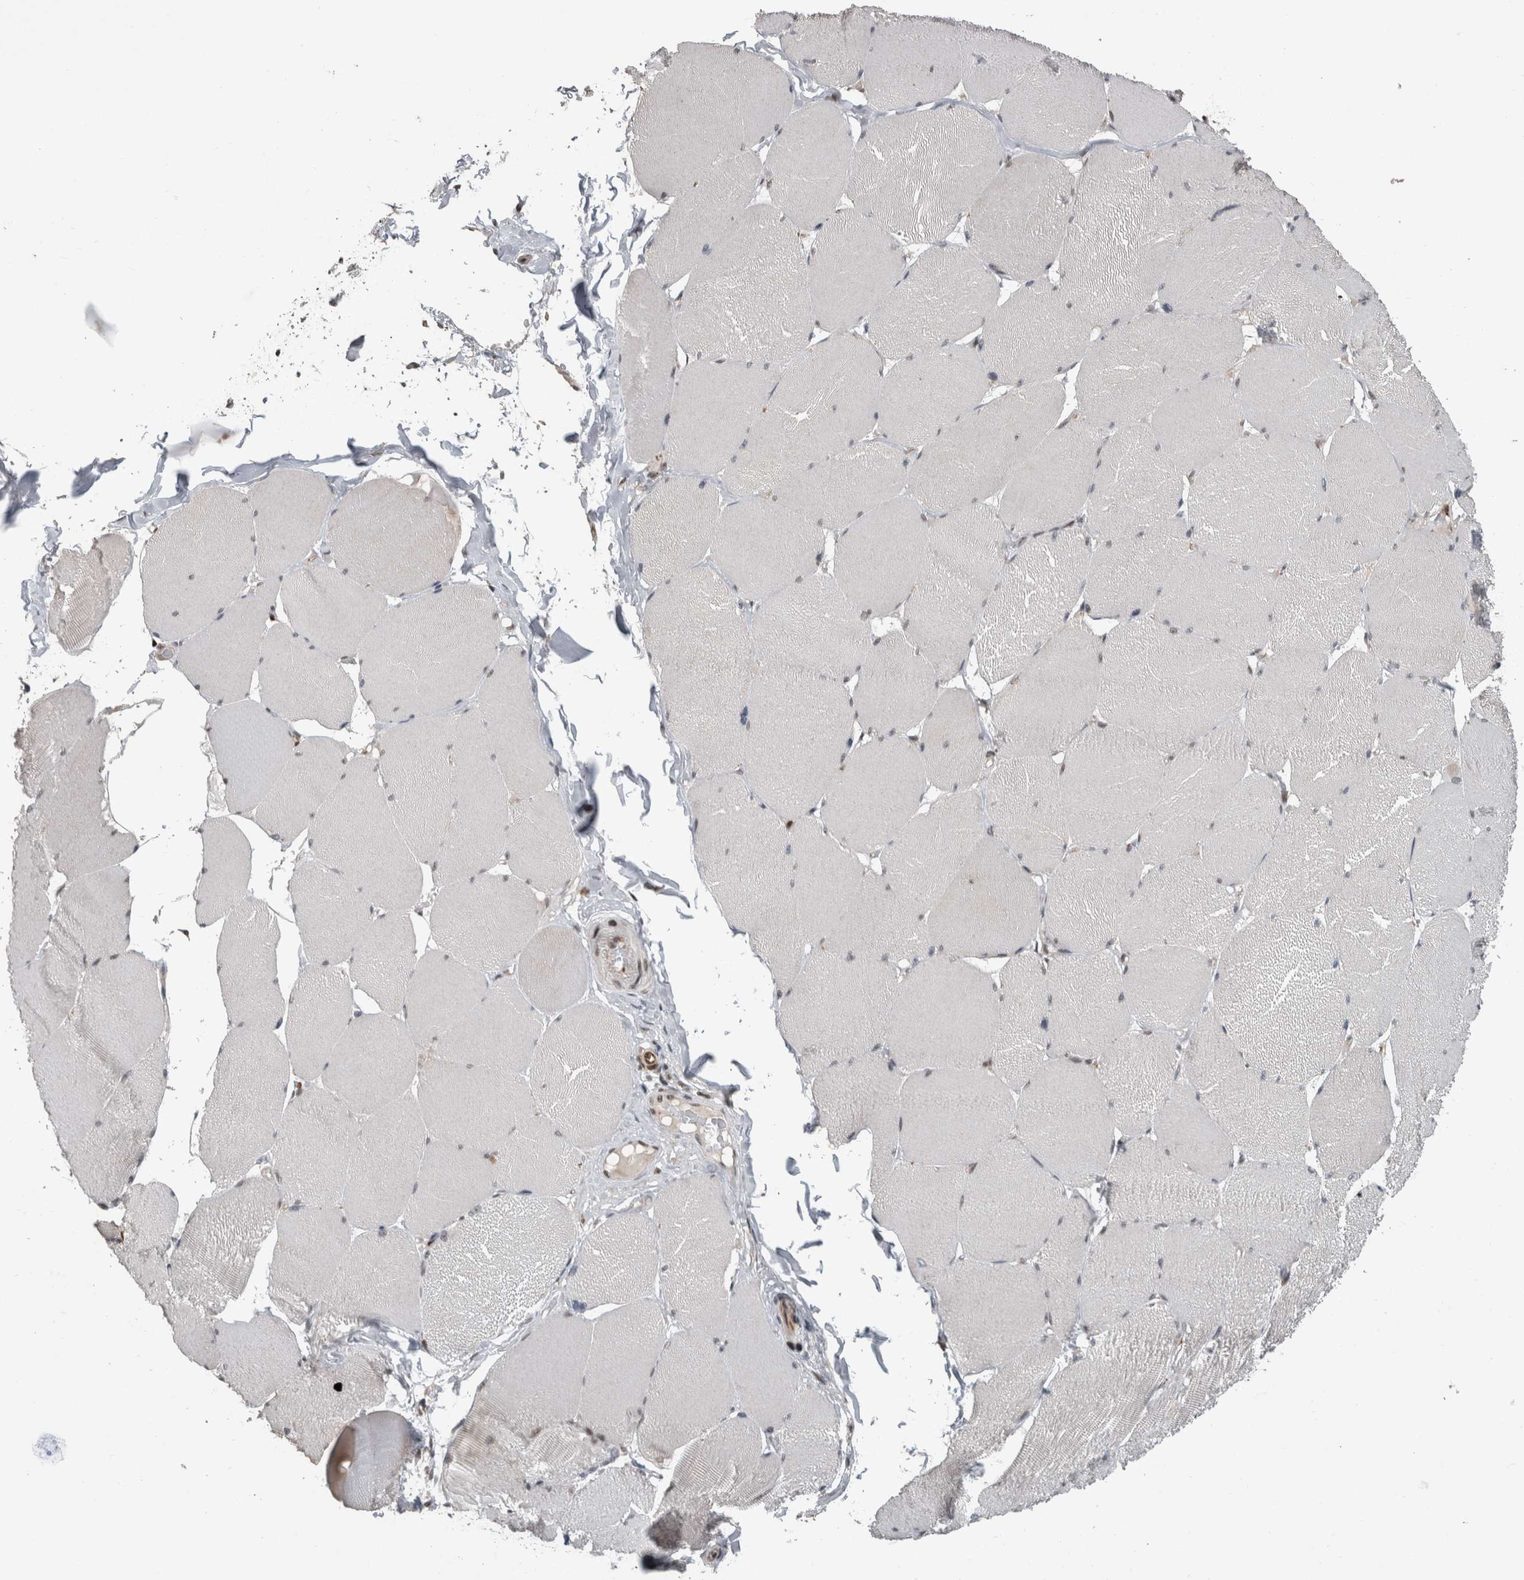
{"staining": {"intensity": "negative", "quantity": "none", "location": "none"}, "tissue": "skeletal muscle", "cell_type": "Myocytes", "image_type": "normal", "snomed": [{"axis": "morphology", "description": "Normal tissue, NOS"}, {"axis": "topography", "description": "Skin"}, {"axis": "topography", "description": "Skeletal muscle"}], "caption": "Immunohistochemistry (IHC) histopathology image of normal human skeletal muscle stained for a protein (brown), which shows no expression in myocytes. The staining was performed using DAB (3,3'-diaminobenzidine) to visualize the protein expression in brown, while the nuclei were stained in blue with hematoxylin (Magnification: 20x).", "gene": "POLD2", "patient": {"sex": "male", "age": 83}}